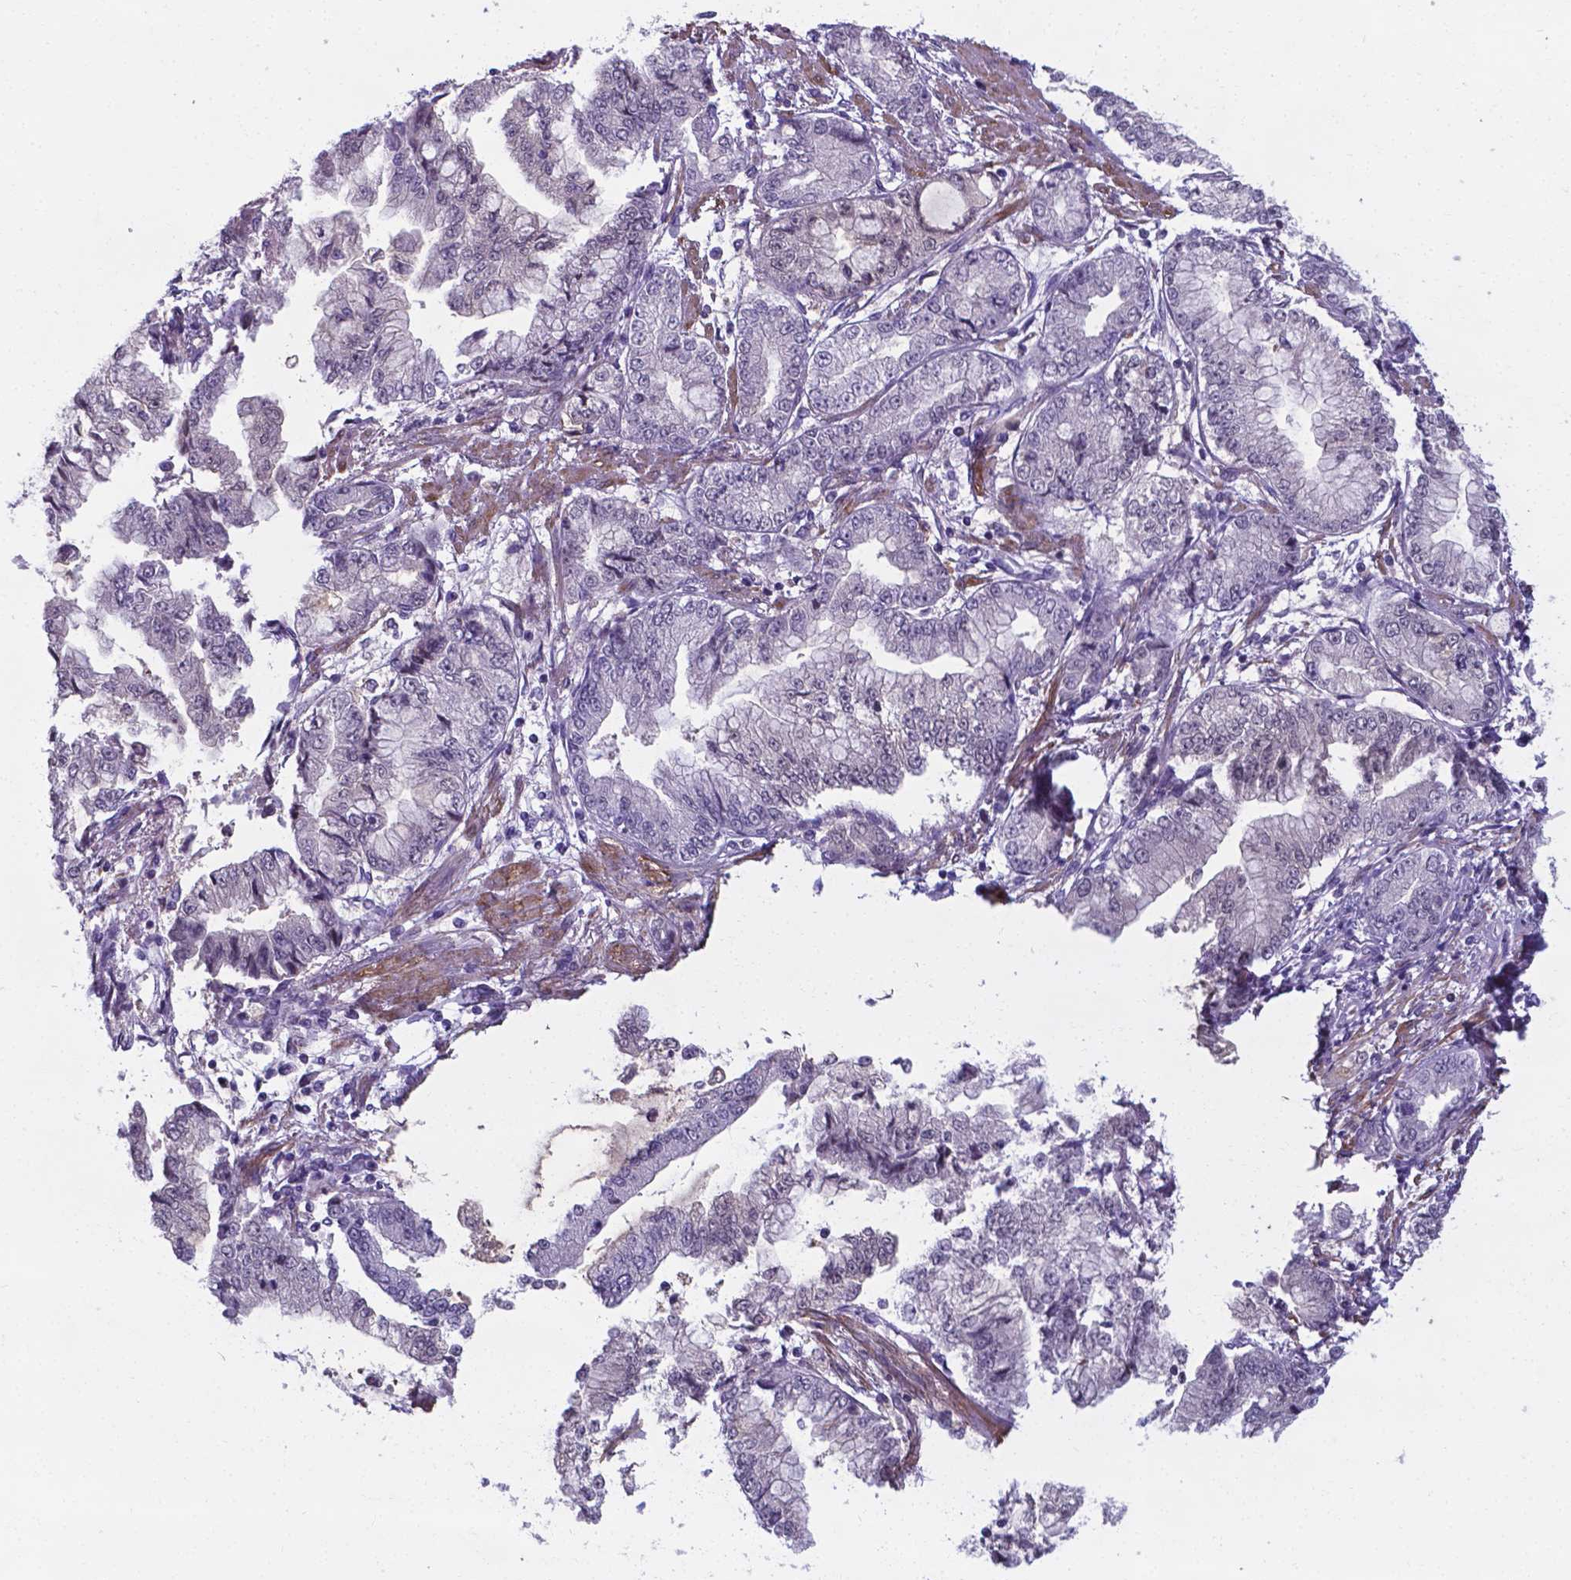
{"staining": {"intensity": "negative", "quantity": "none", "location": "none"}, "tissue": "stomach cancer", "cell_type": "Tumor cells", "image_type": "cancer", "snomed": [{"axis": "morphology", "description": "Adenocarcinoma, NOS"}, {"axis": "topography", "description": "Stomach, upper"}], "caption": "An immunohistochemistry histopathology image of stomach cancer (adenocarcinoma) is shown. There is no staining in tumor cells of stomach cancer (adenocarcinoma).", "gene": "AP5B1", "patient": {"sex": "female", "age": 74}}